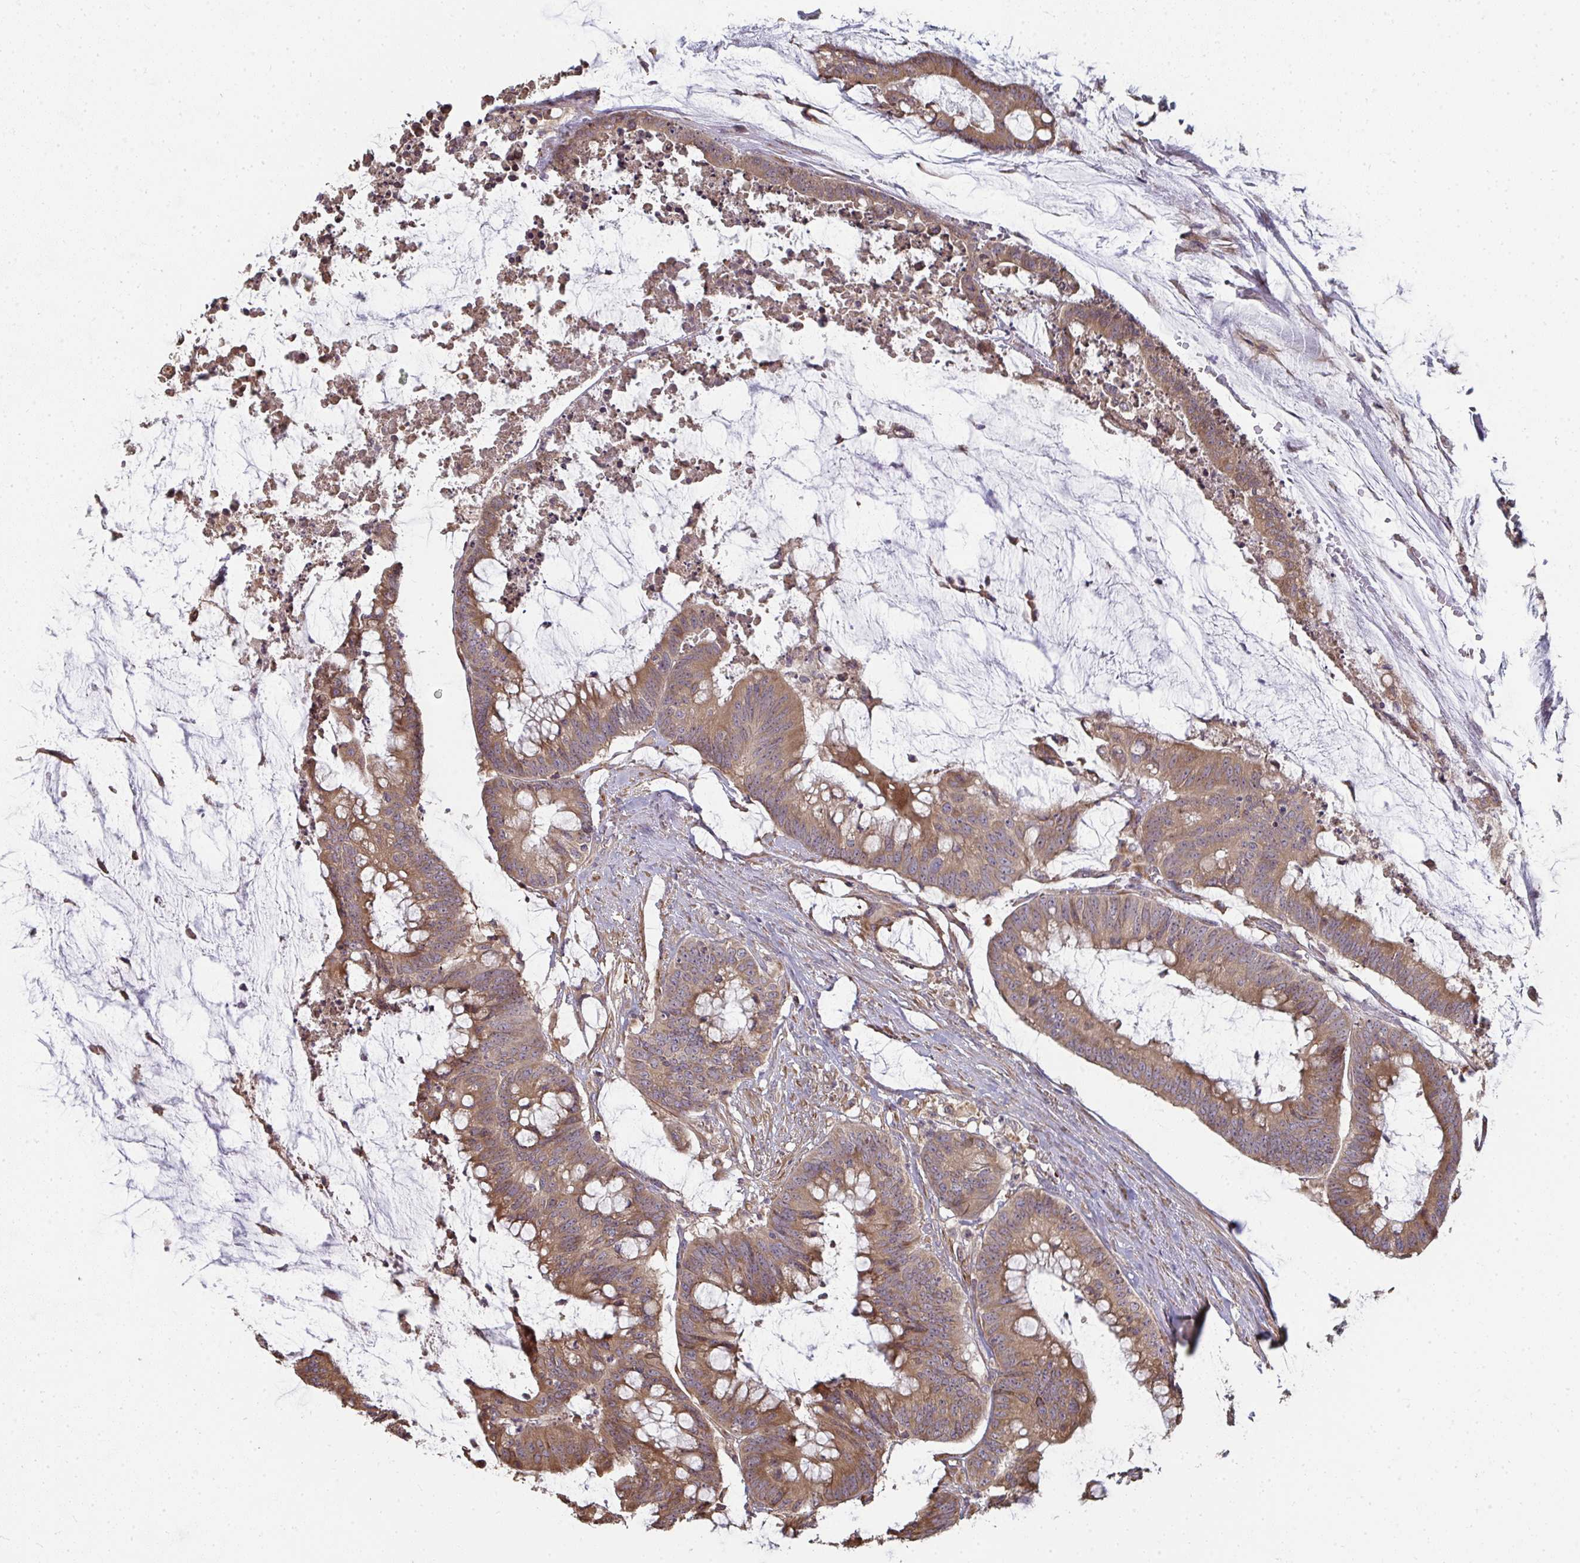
{"staining": {"intensity": "moderate", "quantity": ">75%", "location": "cytoplasmic/membranous"}, "tissue": "colorectal cancer", "cell_type": "Tumor cells", "image_type": "cancer", "snomed": [{"axis": "morphology", "description": "Adenocarcinoma, NOS"}, {"axis": "topography", "description": "Colon"}], "caption": "High-magnification brightfield microscopy of colorectal adenocarcinoma stained with DAB (3,3'-diaminobenzidine) (brown) and counterstained with hematoxylin (blue). tumor cells exhibit moderate cytoplasmic/membranous positivity is identified in about>75% of cells. The protein is stained brown, and the nuclei are stained in blue (DAB IHC with brightfield microscopy, high magnification).", "gene": "ZFYVE28", "patient": {"sex": "male", "age": 62}}